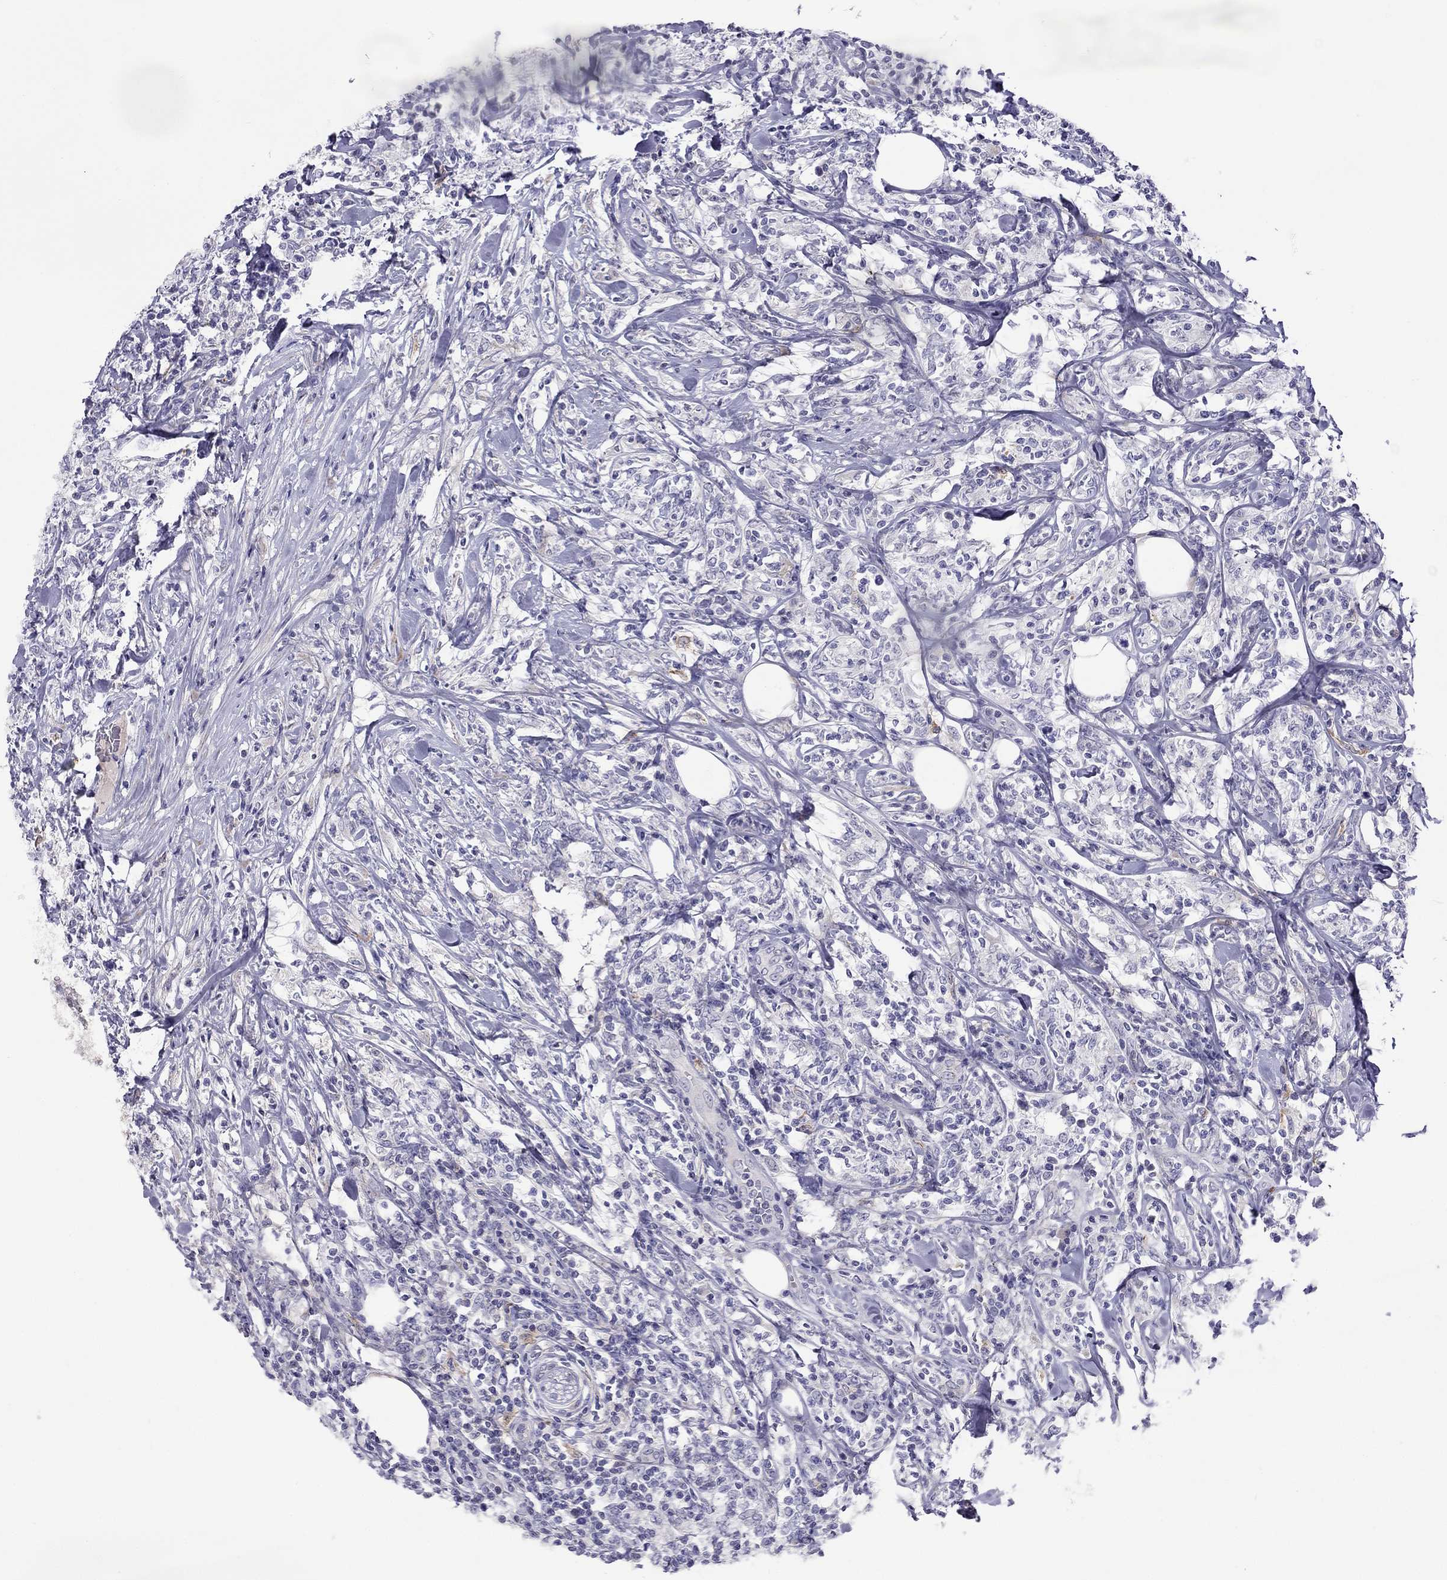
{"staining": {"intensity": "negative", "quantity": "none", "location": "none"}, "tissue": "lymphoma", "cell_type": "Tumor cells", "image_type": "cancer", "snomed": [{"axis": "morphology", "description": "Malignant lymphoma, non-Hodgkin's type, High grade"}, {"axis": "topography", "description": "Lymph node"}], "caption": "Immunohistochemistry image of human malignant lymphoma, non-Hodgkin's type (high-grade) stained for a protein (brown), which demonstrates no positivity in tumor cells.", "gene": "CPNE4", "patient": {"sex": "female", "age": 84}}